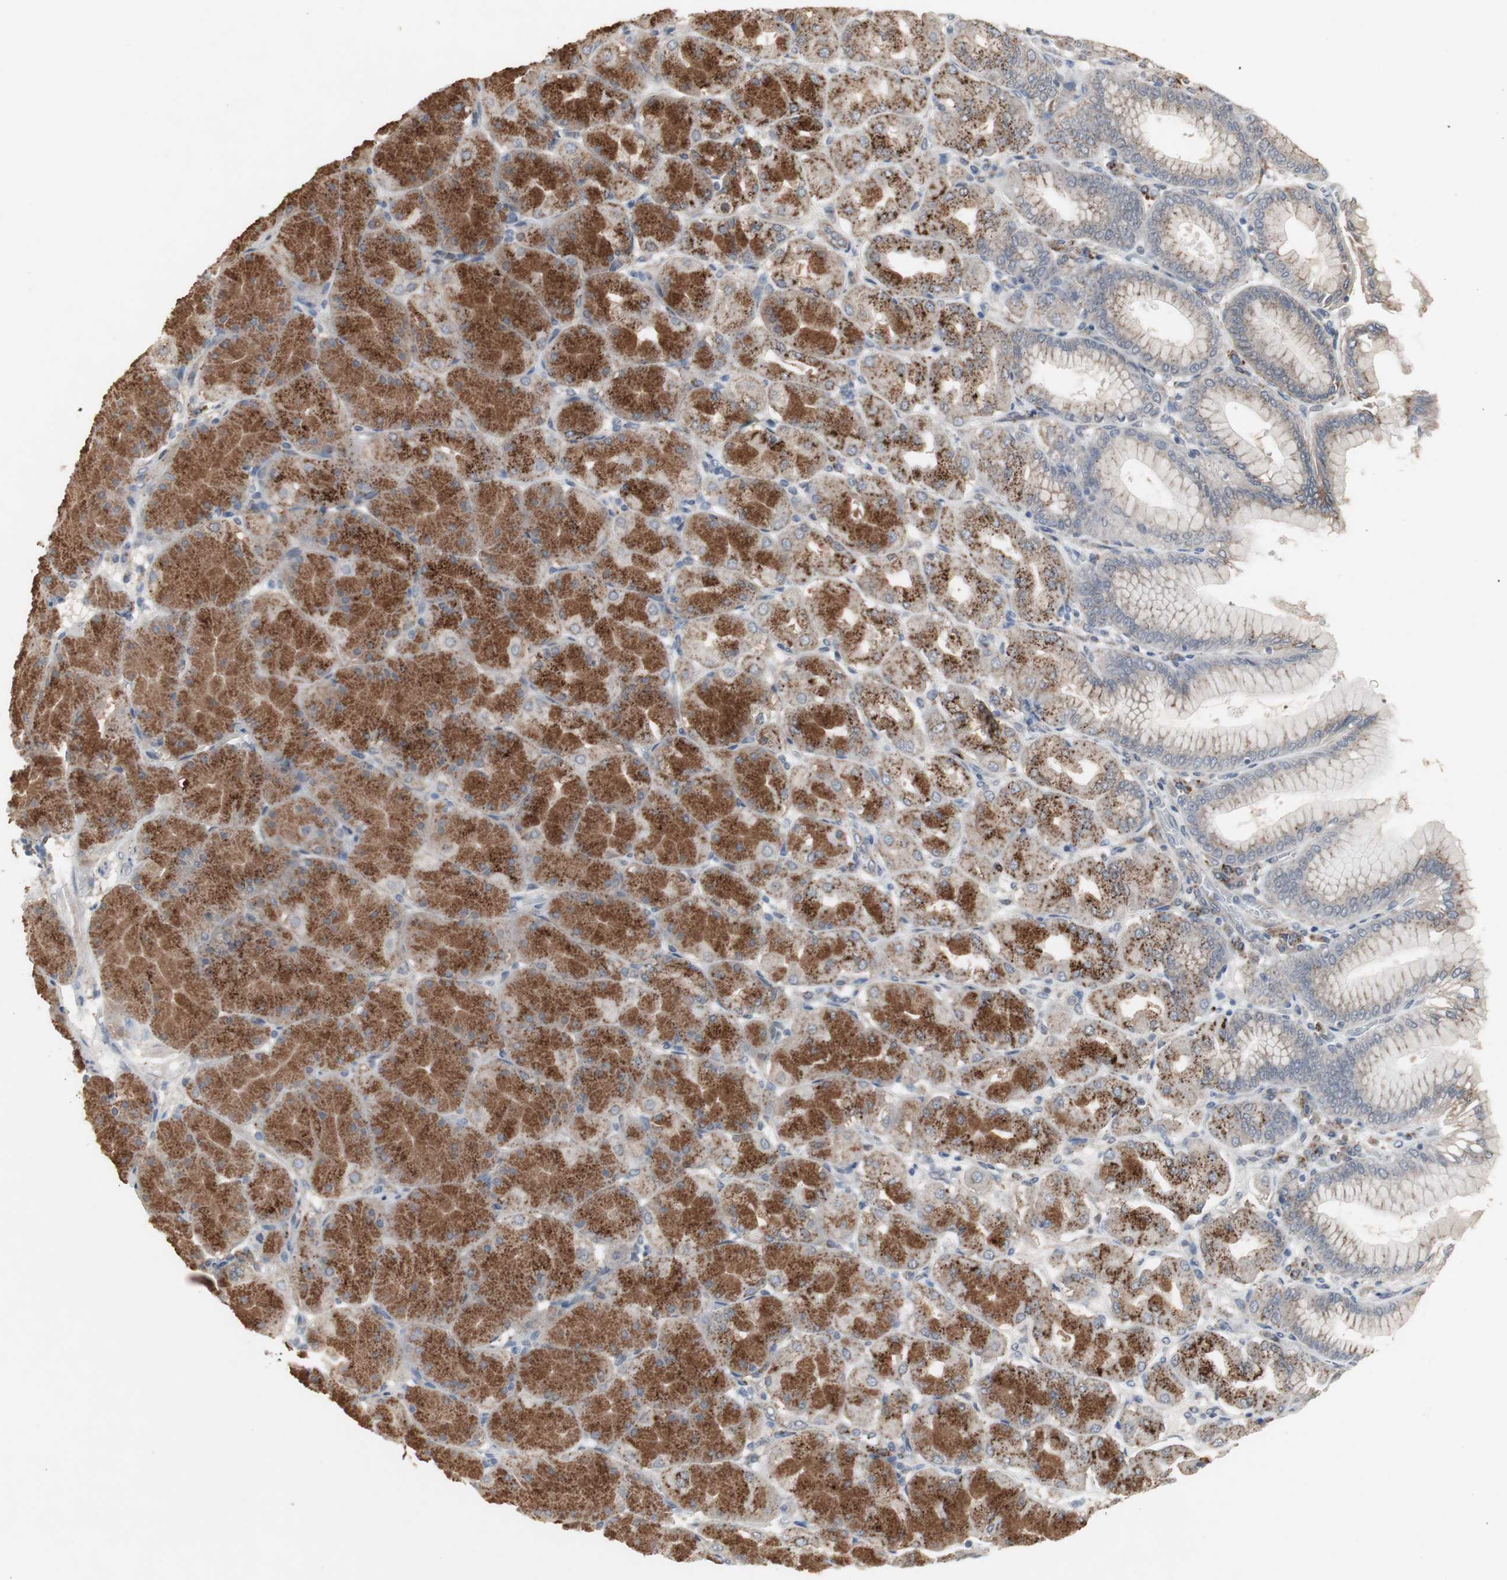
{"staining": {"intensity": "strong", "quantity": "25%-75%", "location": "cytoplasmic/membranous"}, "tissue": "stomach", "cell_type": "Glandular cells", "image_type": "normal", "snomed": [{"axis": "morphology", "description": "Normal tissue, NOS"}, {"axis": "topography", "description": "Stomach, upper"}], "caption": "Protein analysis of benign stomach shows strong cytoplasmic/membranous expression in approximately 25%-75% of glandular cells. The staining was performed using DAB to visualize the protein expression in brown, while the nuclei were stained in blue with hematoxylin (Magnification: 20x).", "gene": "GBA1", "patient": {"sex": "female", "age": 56}}